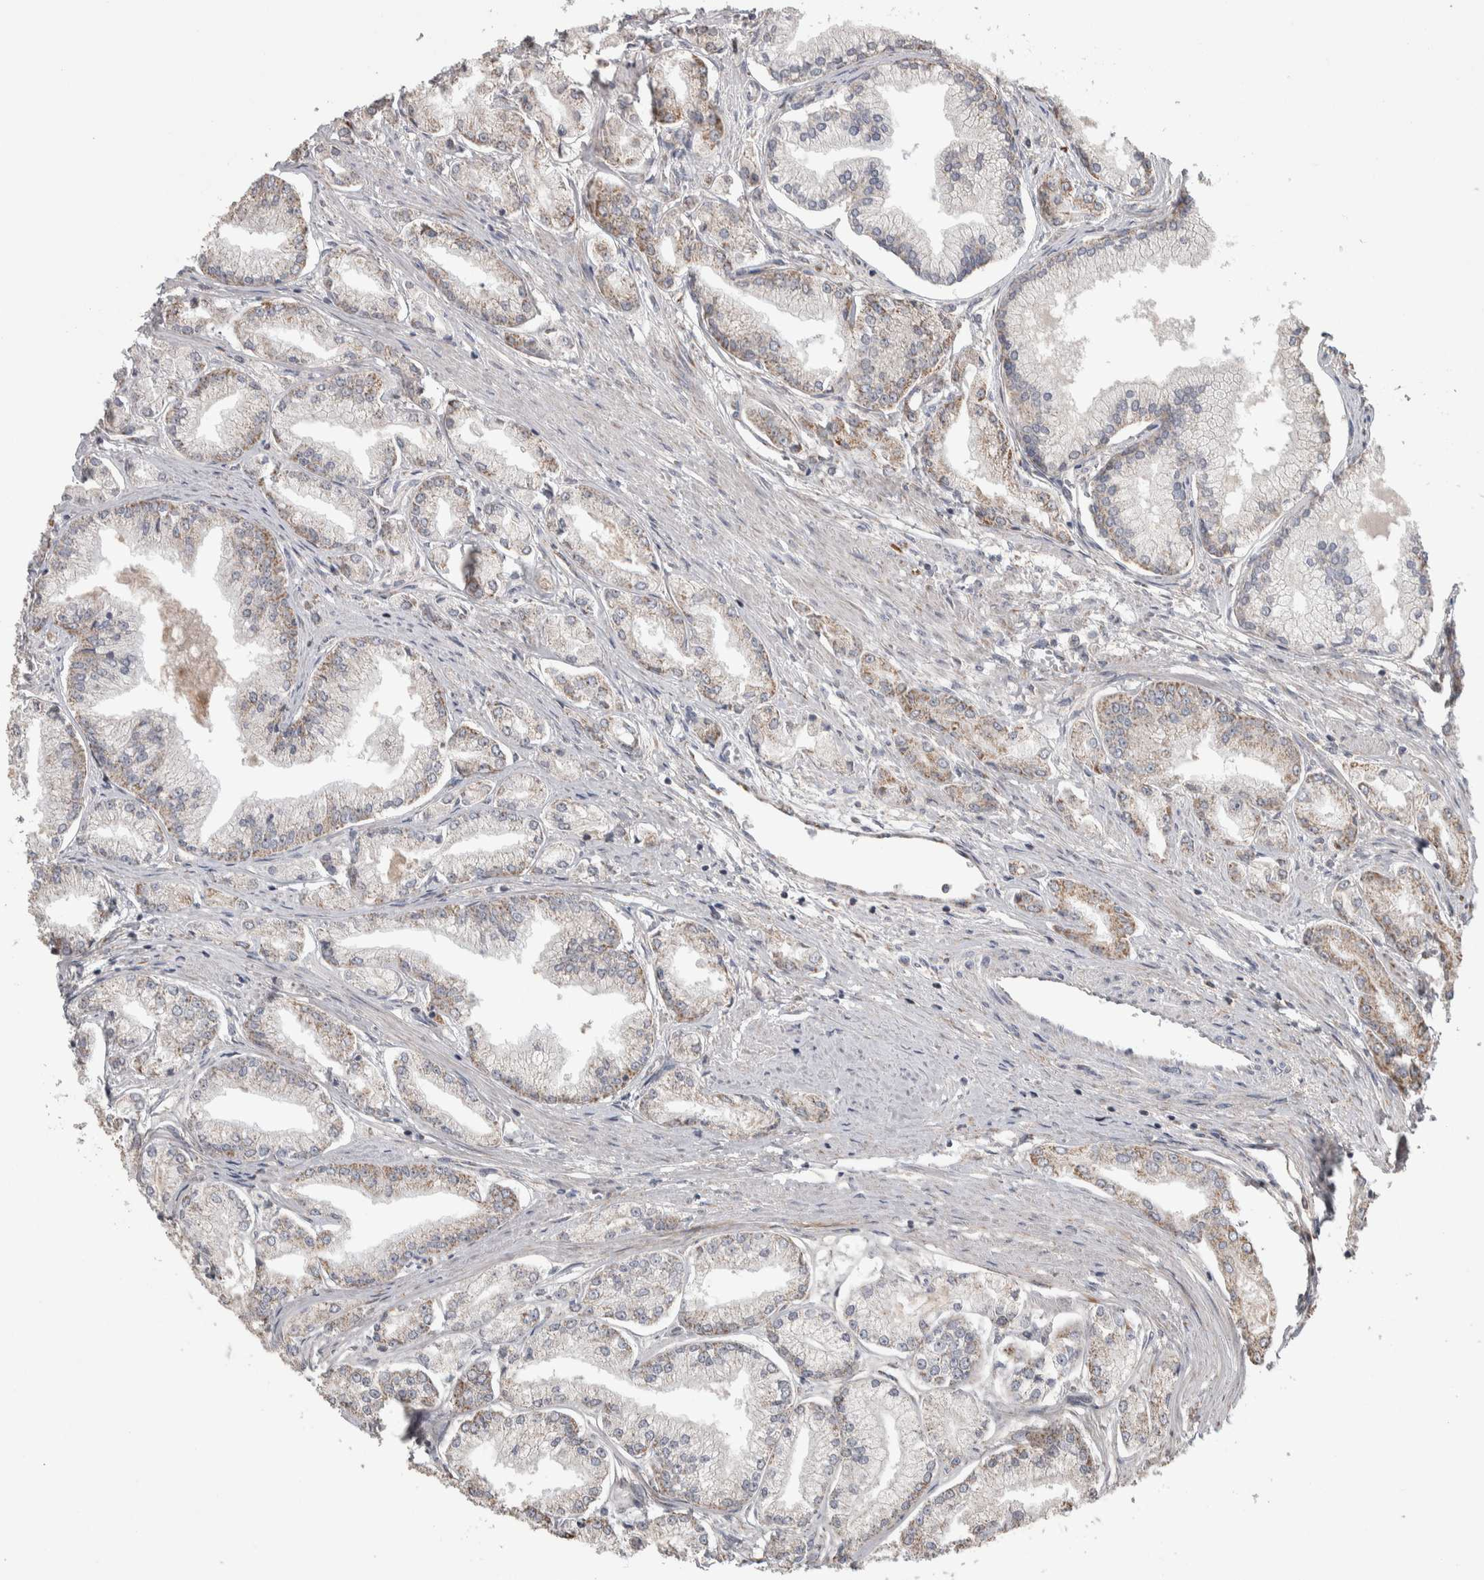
{"staining": {"intensity": "weak", "quantity": "25%-75%", "location": "cytoplasmic/membranous"}, "tissue": "prostate cancer", "cell_type": "Tumor cells", "image_type": "cancer", "snomed": [{"axis": "morphology", "description": "Adenocarcinoma, Low grade"}, {"axis": "topography", "description": "Prostate"}], "caption": "The histopathology image shows staining of prostate low-grade adenocarcinoma, revealing weak cytoplasmic/membranous protein staining (brown color) within tumor cells.", "gene": "SCO1", "patient": {"sex": "male", "age": 52}}